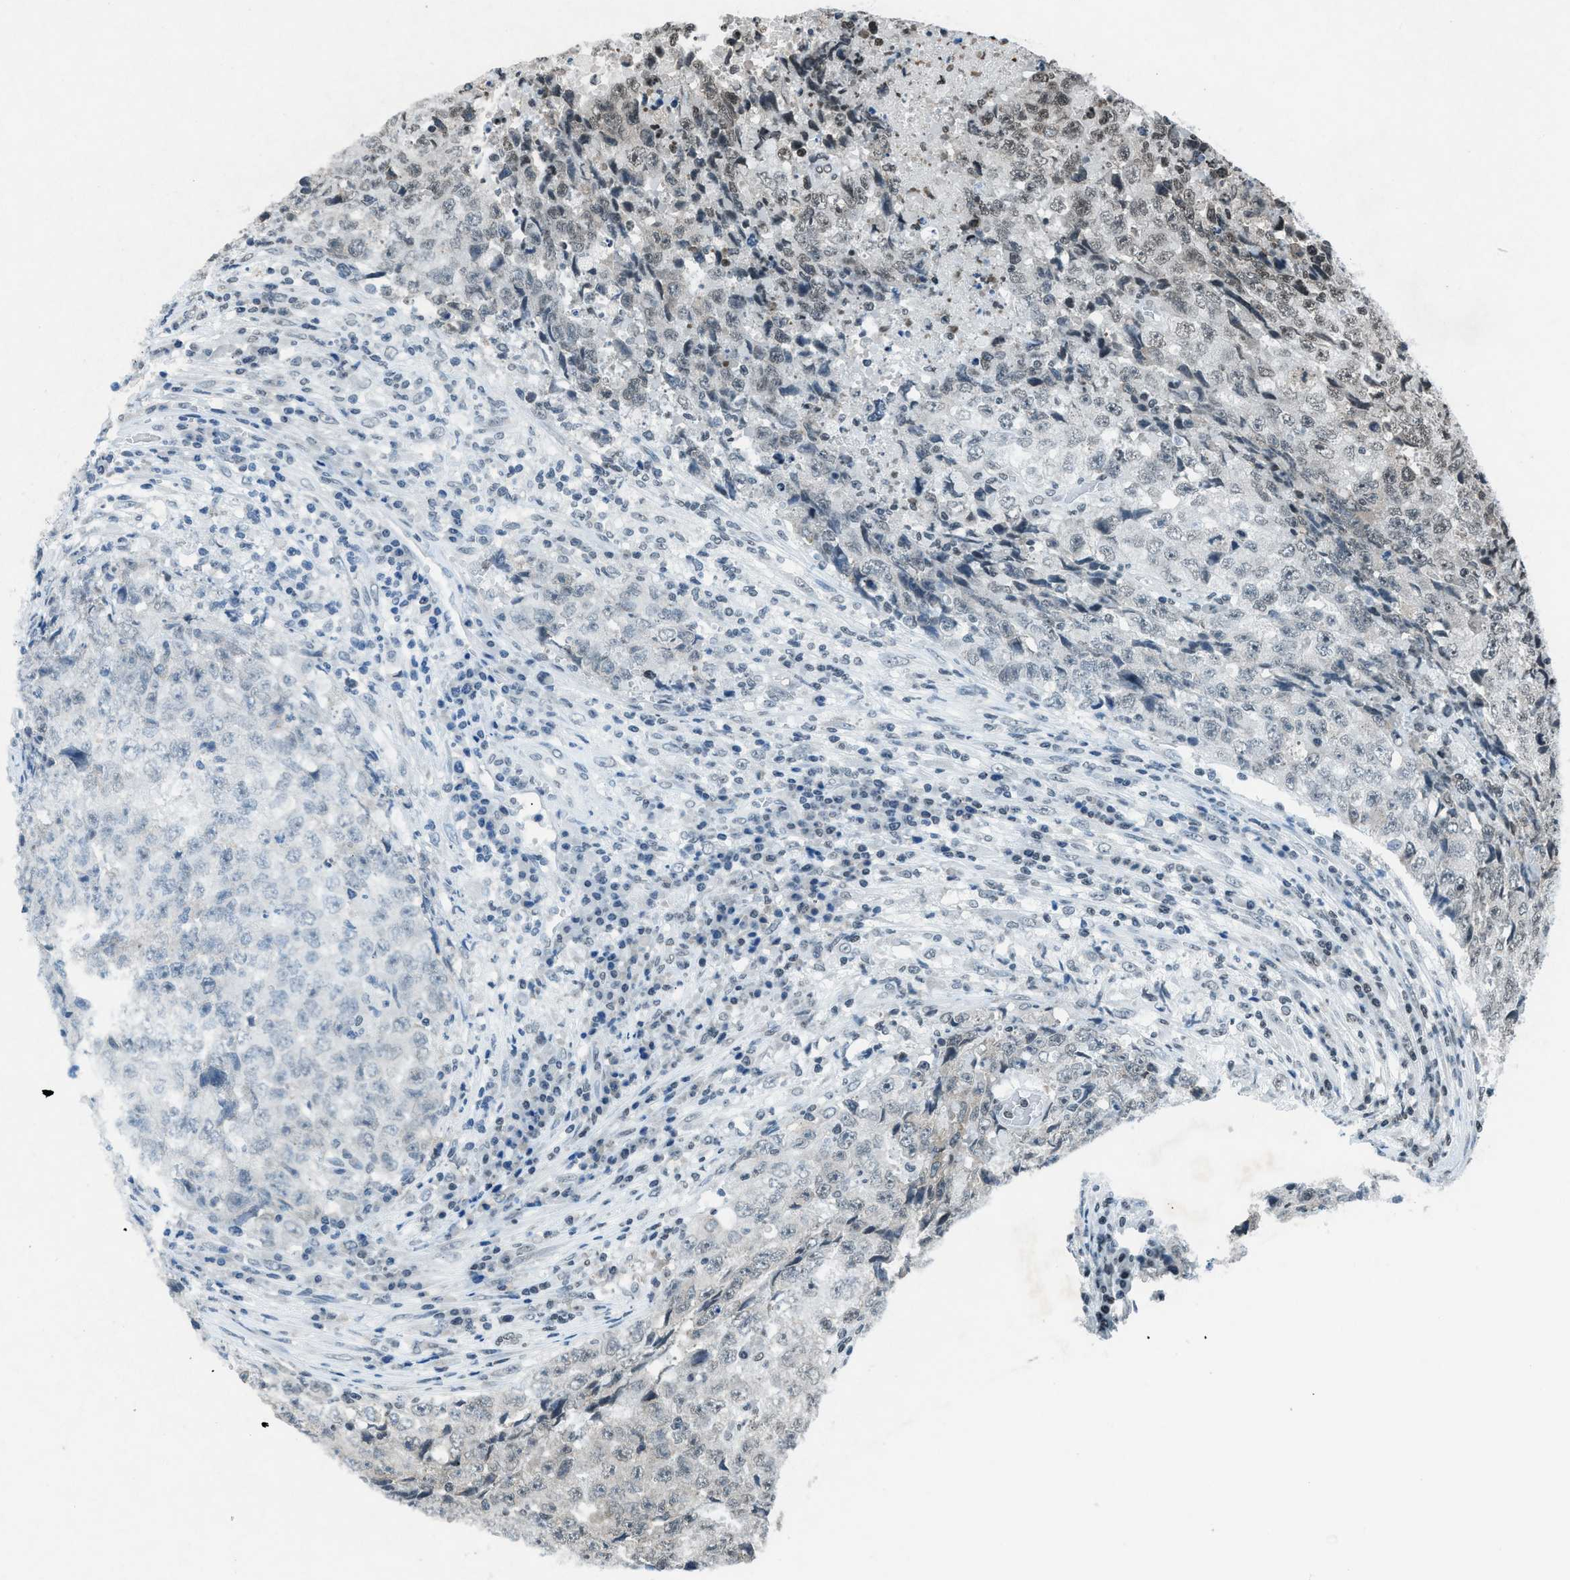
{"staining": {"intensity": "weak", "quantity": "<25%", "location": "nuclear"}, "tissue": "testis cancer", "cell_type": "Tumor cells", "image_type": "cancer", "snomed": [{"axis": "morphology", "description": "Necrosis, NOS"}, {"axis": "morphology", "description": "Carcinoma, Embryonal, NOS"}, {"axis": "topography", "description": "Testis"}], "caption": "Photomicrograph shows no significant protein staining in tumor cells of embryonal carcinoma (testis). (DAB immunohistochemistry with hematoxylin counter stain).", "gene": "NXF1", "patient": {"sex": "male", "age": 19}}